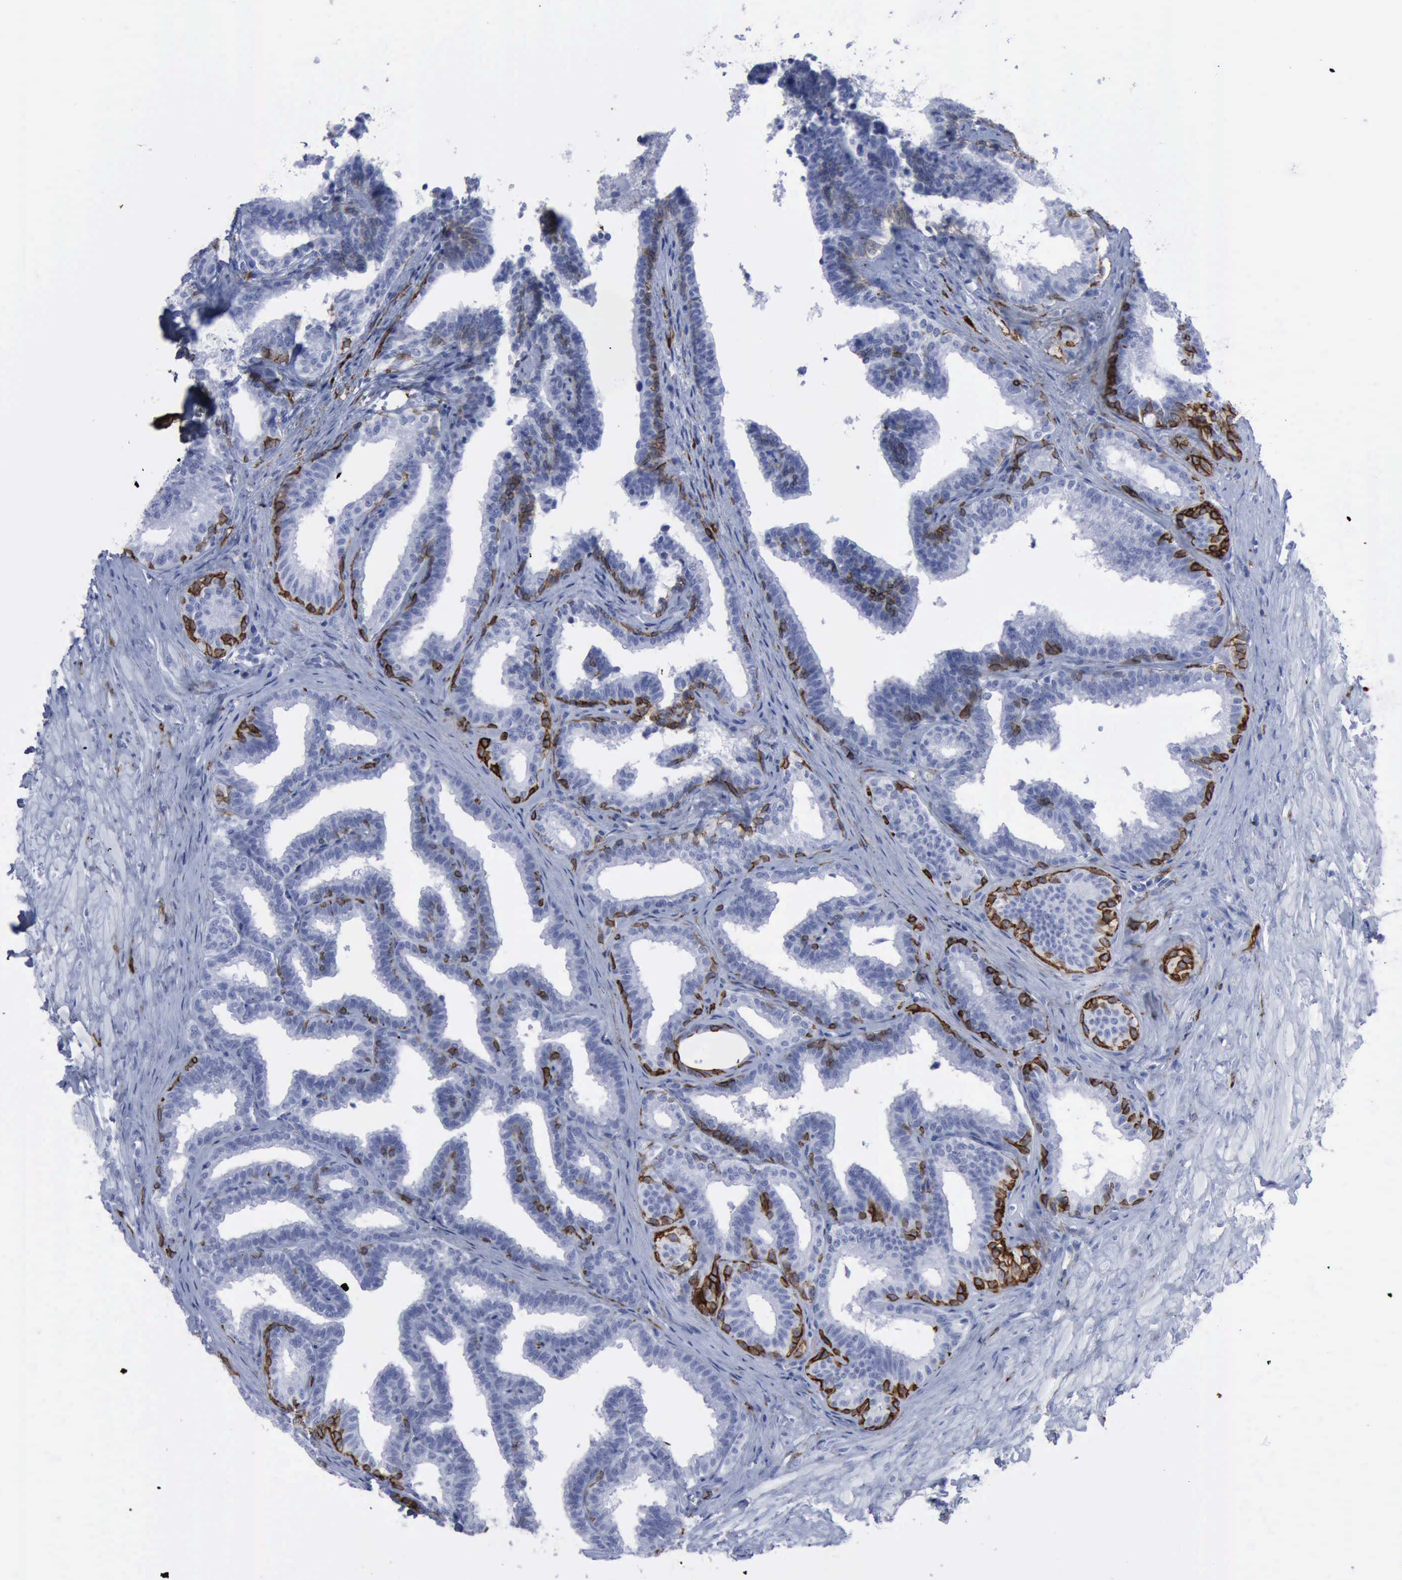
{"staining": {"intensity": "strong", "quantity": "<25%", "location": "cytoplasmic/membranous"}, "tissue": "seminal vesicle", "cell_type": "Glandular cells", "image_type": "normal", "snomed": [{"axis": "morphology", "description": "Normal tissue, NOS"}, {"axis": "topography", "description": "Seminal veicle"}], "caption": "Seminal vesicle stained with immunohistochemistry (IHC) displays strong cytoplasmic/membranous staining in about <25% of glandular cells.", "gene": "NGFR", "patient": {"sex": "male", "age": 26}}